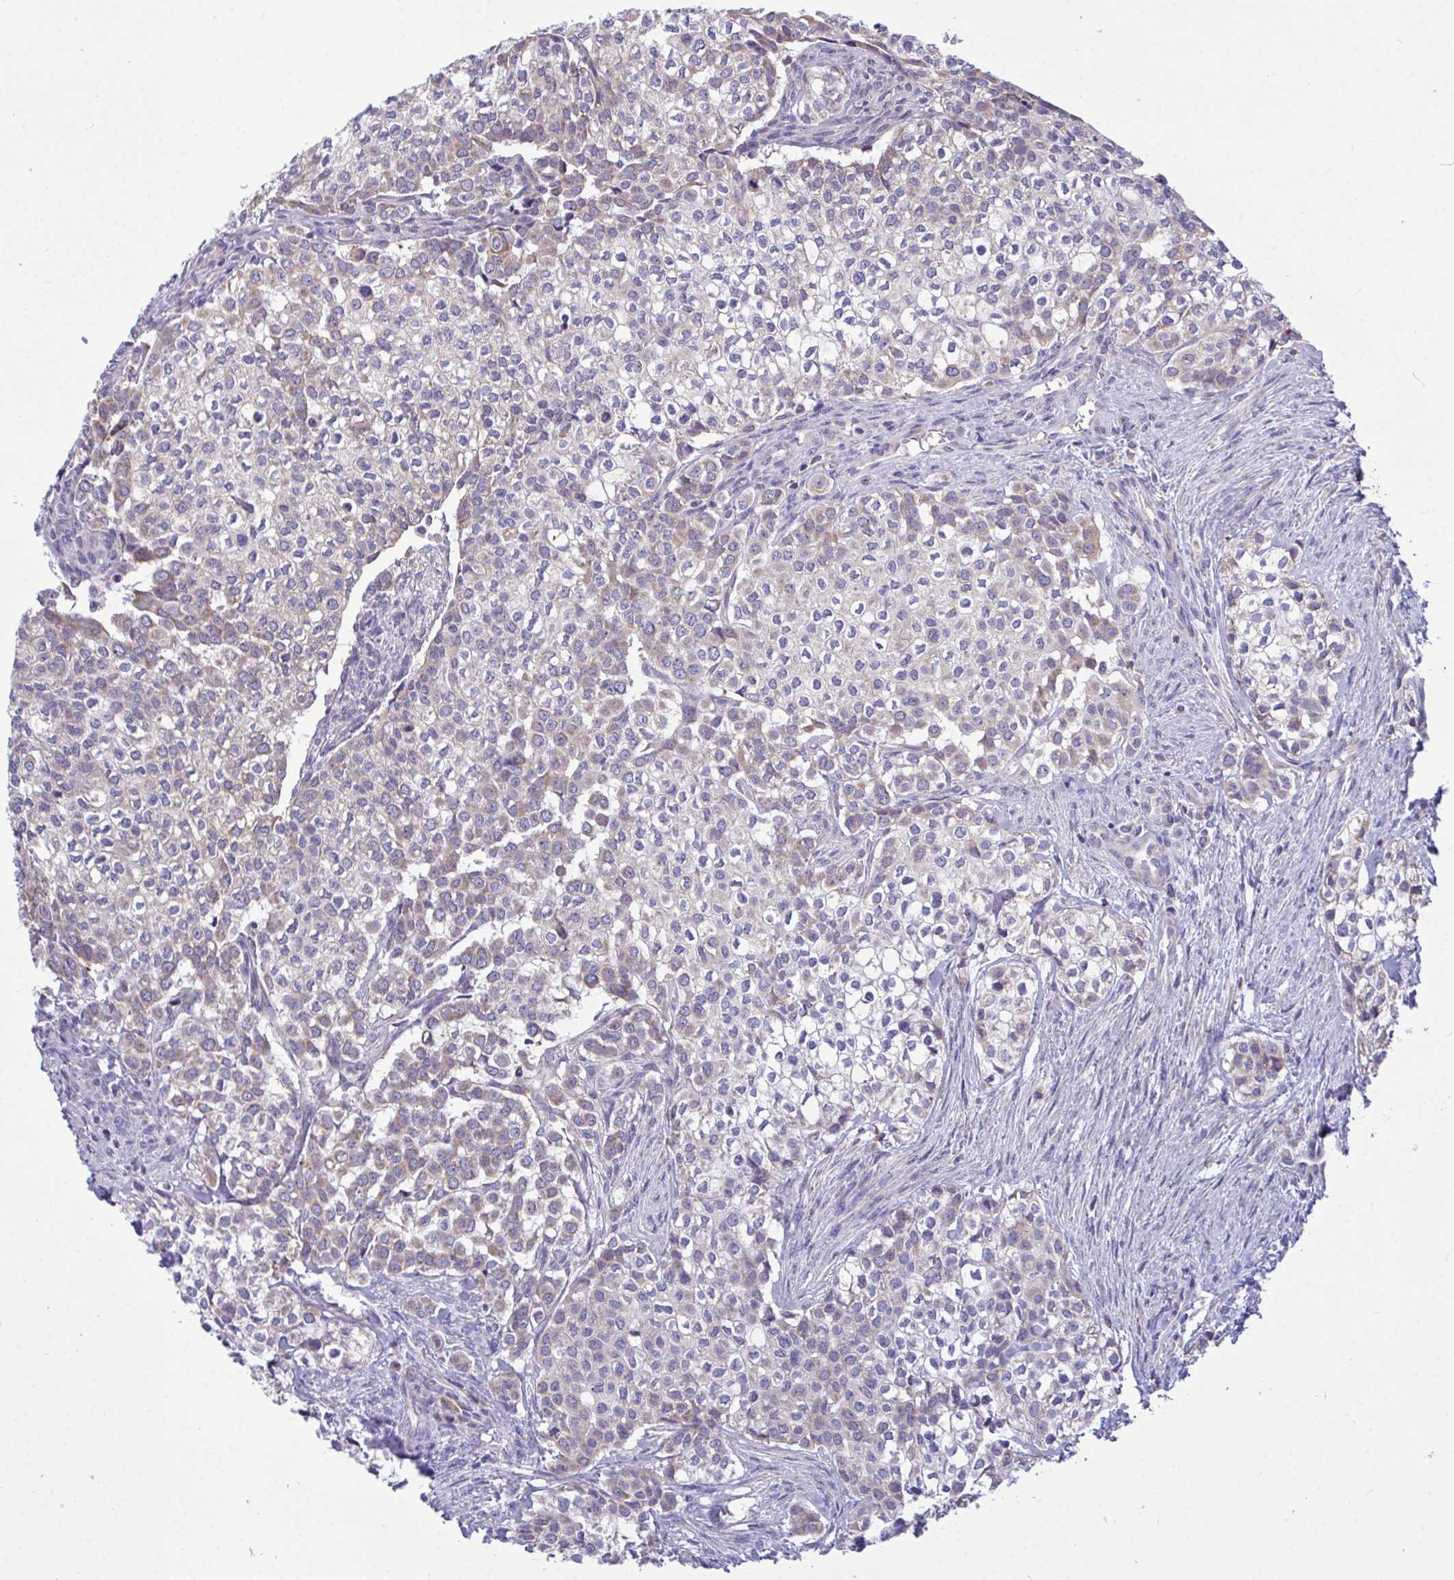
{"staining": {"intensity": "weak", "quantity": "<25%", "location": "cytoplasmic/membranous"}, "tissue": "head and neck cancer", "cell_type": "Tumor cells", "image_type": "cancer", "snomed": [{"axis": "morphology", "description": "Adenocarcinoma, NOS"}, {"axis": "topography", "description": "Head-Neck"}], "caption": "Immunohistochemistry (IHC) histopathology image of human head and neck cancer (adenocarcinoma) stained for a protein (brown), which reveals no positivity in tumor cells.", "gene": "PIGK", "patient": {"sex": "male", "age": 81}}